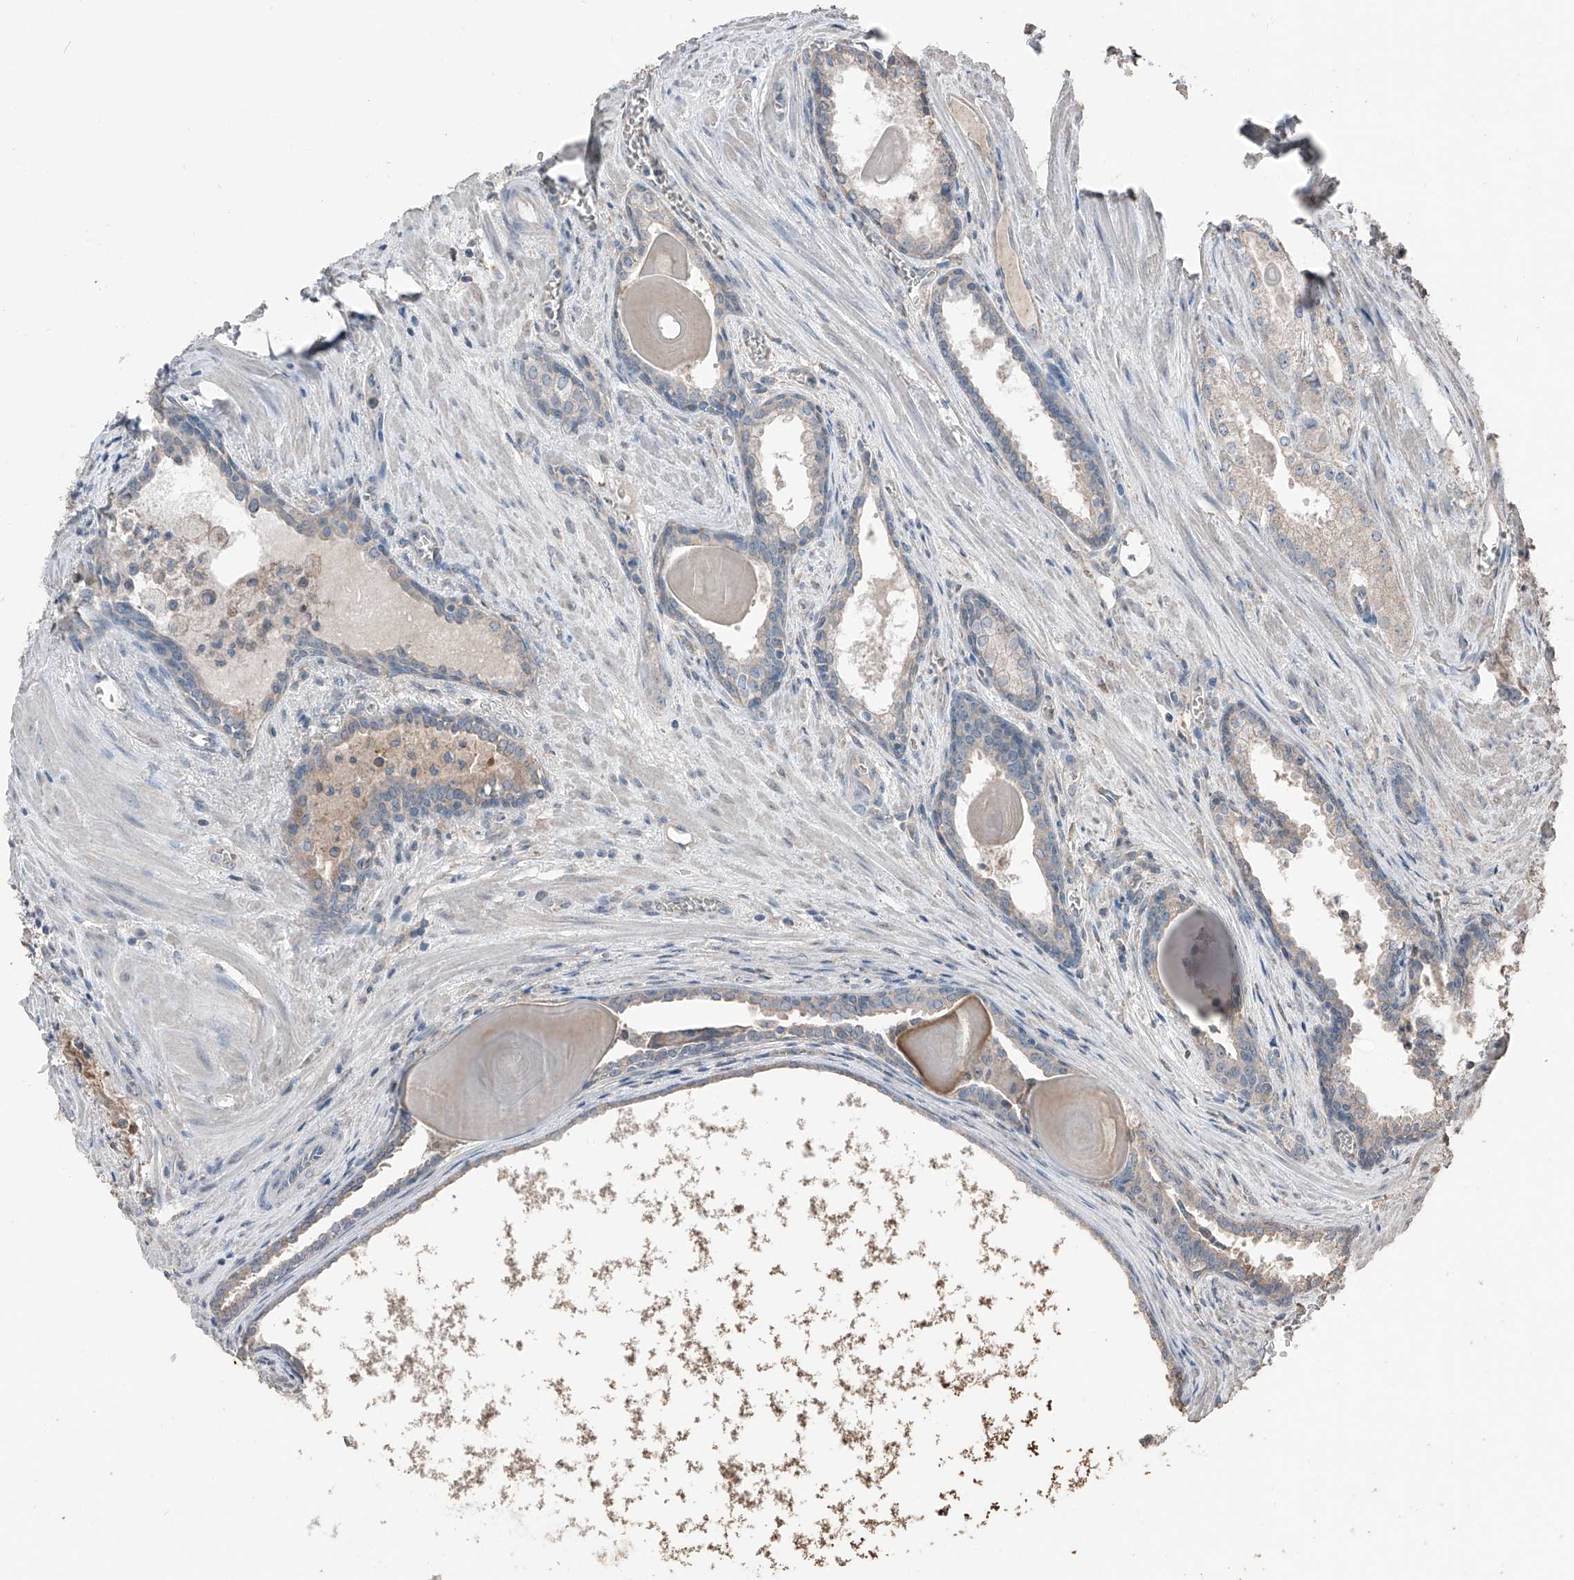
{"staining": {"intensity": "negative", "quantity": "none", "location": "none"}, "tissue": "prostate cancer", "cell_type": "Tumor cells", "image_type": "cancer", "snomed": [{"axis": "morphology", "description": "Adenocarcinoma, Low grade"}, {"axis": "topography", "description": "Prostate"}], "caption": "Immunohistochemistry of prostate cancer exhibits no staining in tumor cells.", "gene": "MAMLD1", "patient": {"sex": "male", "age": 54}}